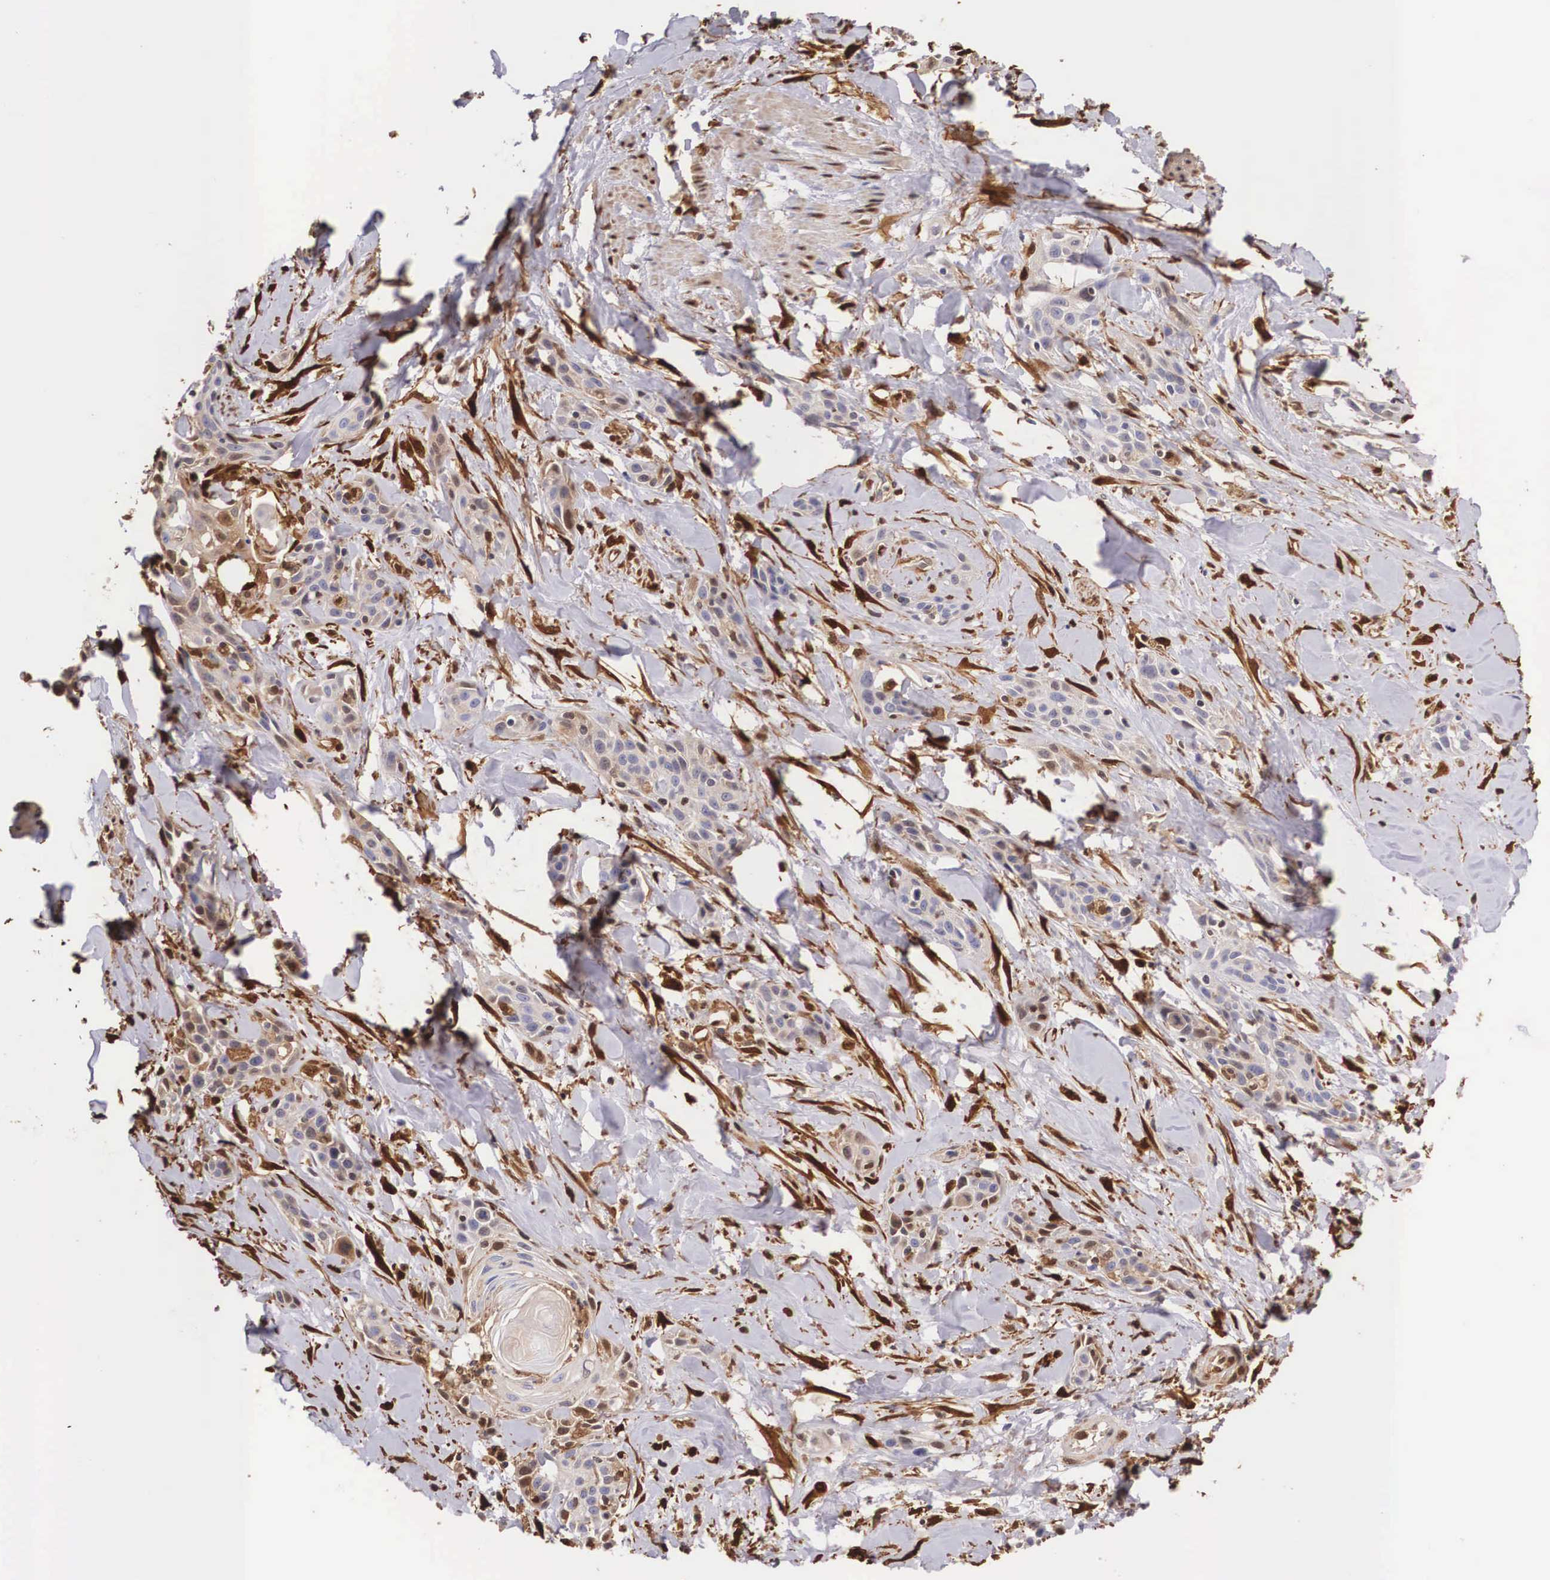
{"staining": {"intensity": "moderate", "quantity": "25%-75%", "location": "nuclear"}, "tissue": "skin cancer", "cell_type": "Tumor cells", "image_type": "cancer", "snomed": [{"axis": "morphology", "description": "Squamous cell carcinoma, NOS"}, {"axis": "topography", "description": "Skin"}, {"axis": "topography", "description": "Anal"}], "caption": "High-magnification brightfield microscopy of skin cancer stained with DAB (3,3'-diaminobenzidine) (brown) and counterstained with hematoxylin (blue). tumor cells exhibit moderate nuclear staining is present in approximately25%-75% of cells. (Stains: DAB in brown, nuclei in blue, Microscopy: brightfield microscopy at high magnification).", "gene": "LGALS1", "patient": {"sex": "male", "age": 64}}